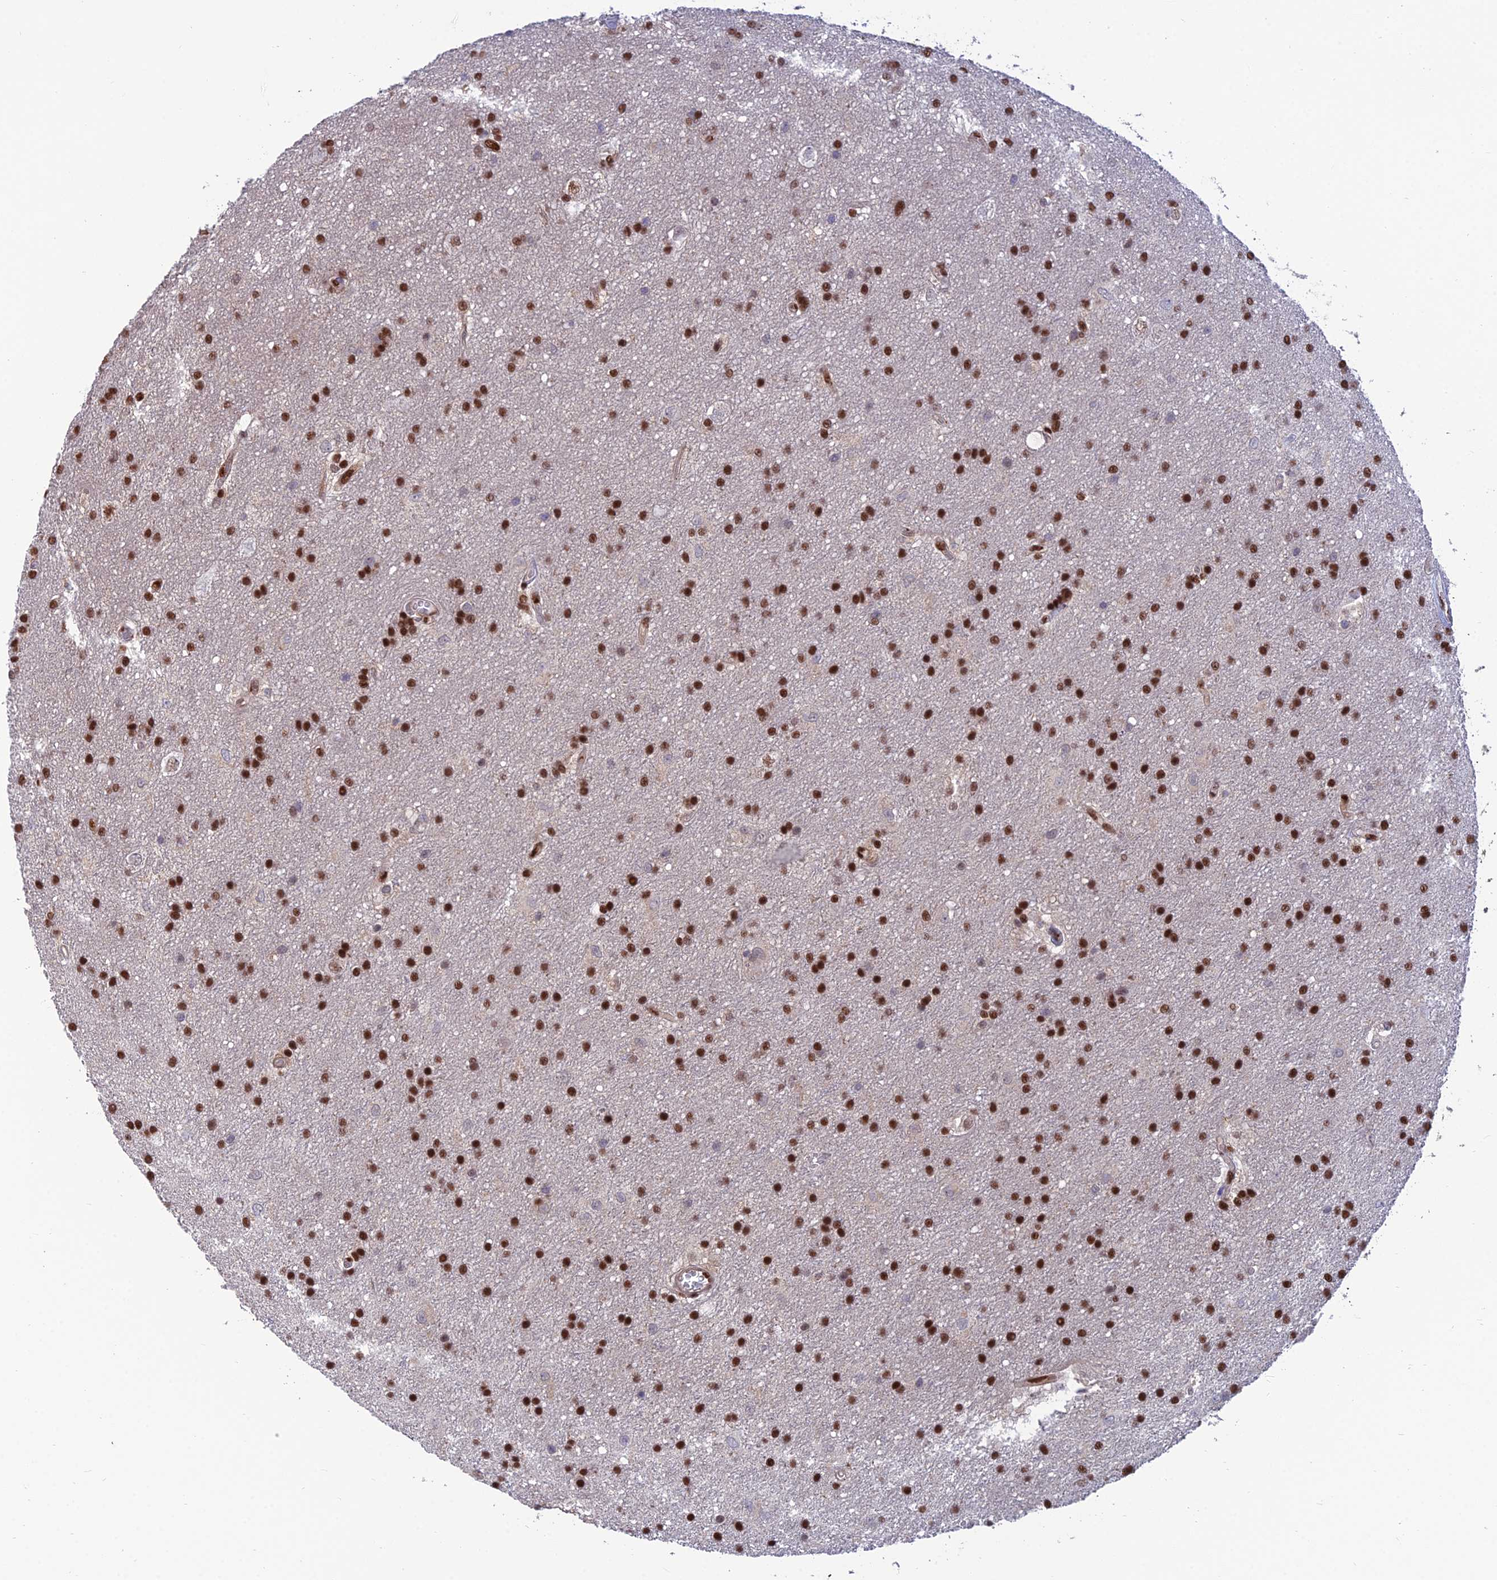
{"staining": {"intensity": "strong", "quantity": ">75%", "location": "nuclear"}, "tissue": "glioma", "cell_type": "Tumor cells", "image_type": "cancer", "snomed": [{"axis": "morphology", "description": "Glioma, malignant, Low grade"}, {"axis": "topography", "description": "Brain"}], "caption": "Immunohistochemistry micrograph of glioma stained for a protein (brown), which reveals high levels of strong nuclear positivity in approximately >75% of tumor cells.", "gene": "DNPEP", "patient": {"sex": "male", "age": 66}}